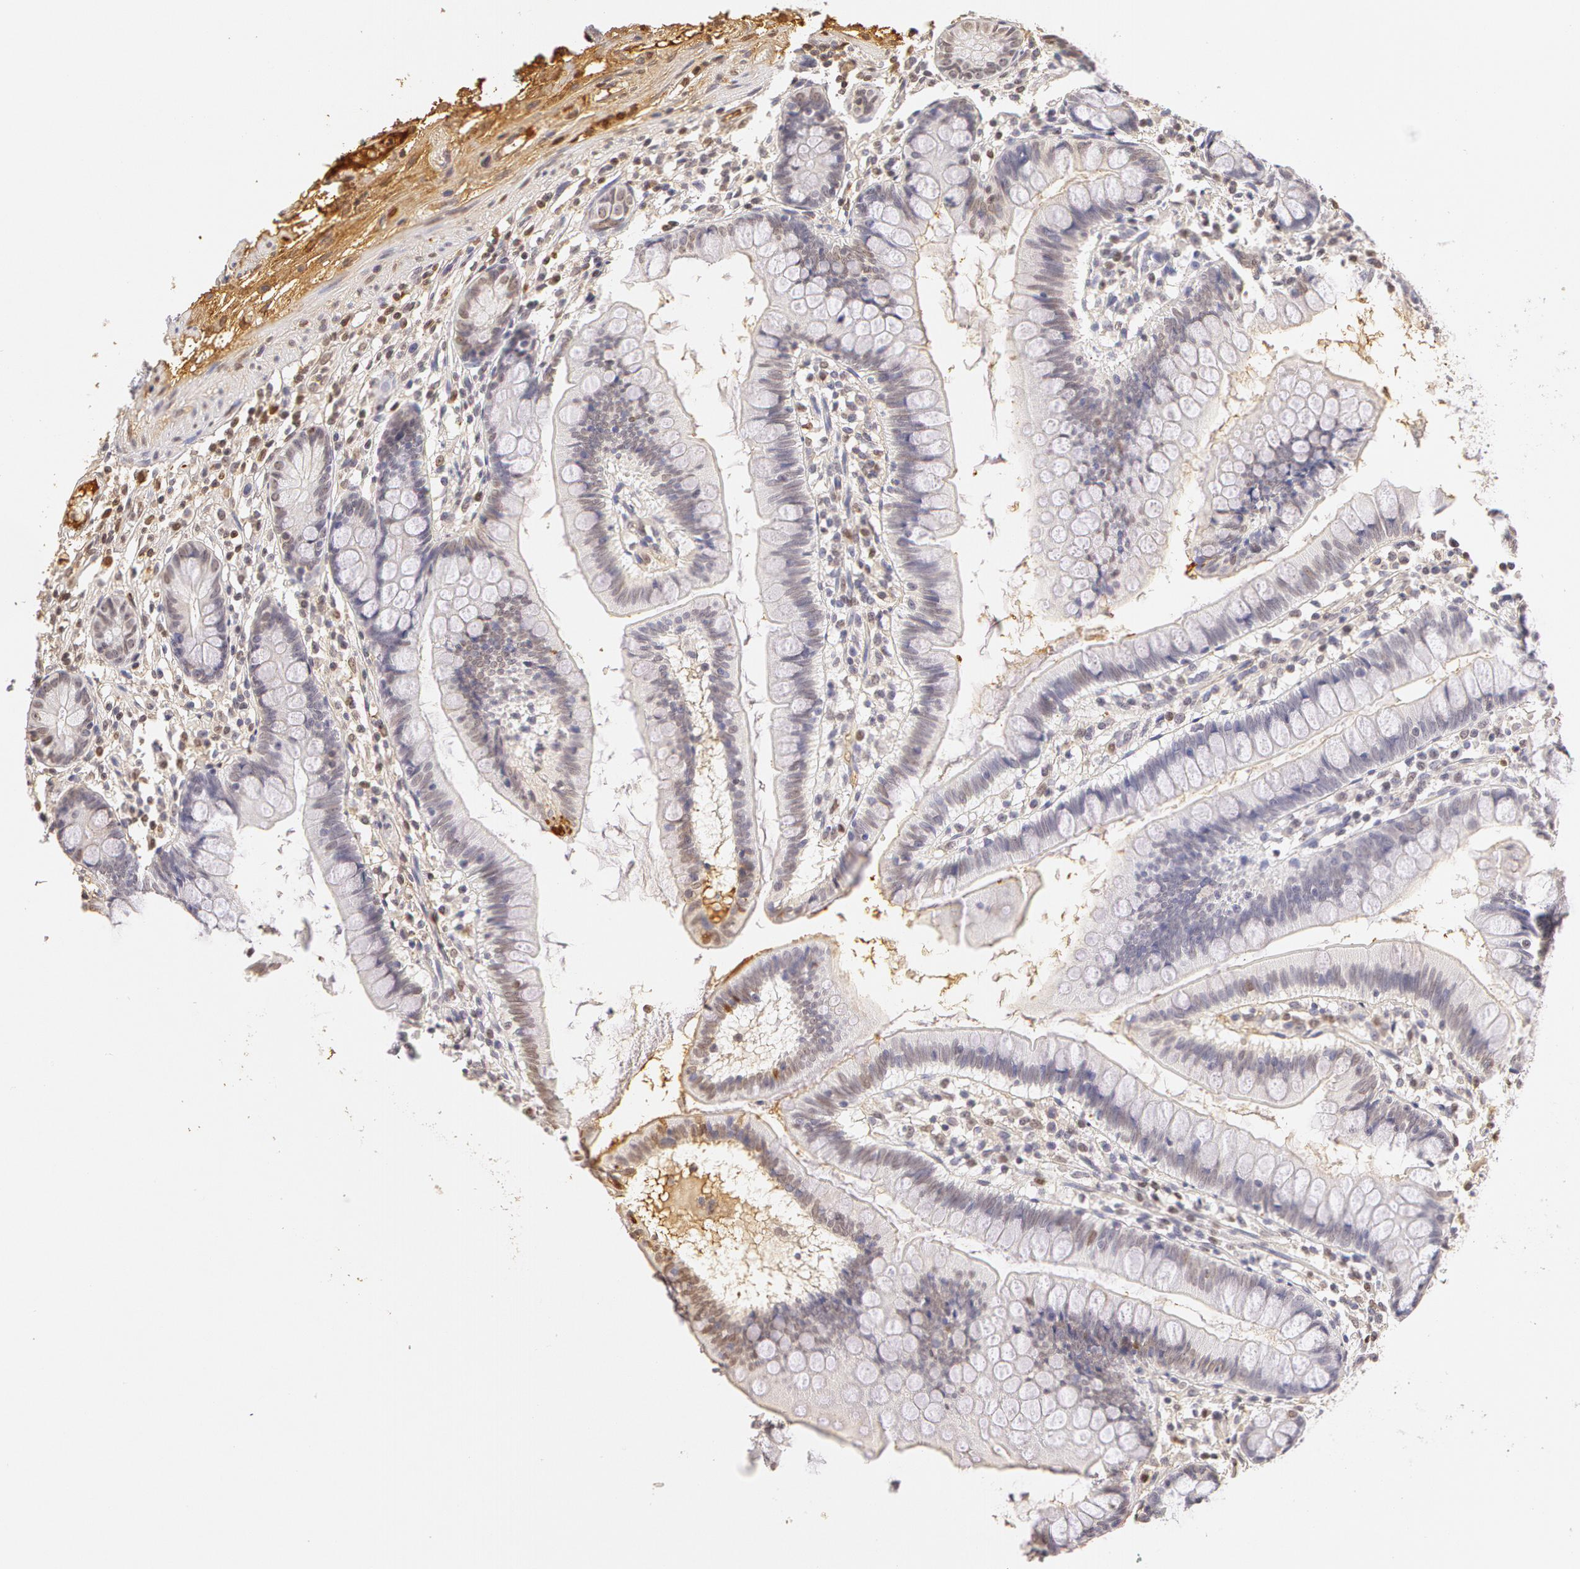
{"staining": {"intensity": "negative", "quantity": "none", "location": "none"}, "tissue": "small intestine", "cell_type": "Glandular cells", "image_type": "normal", "snomed": [{"axis": "morphology", "description": "Normal tissue, NOS"}, {"axis": "topography", "description": "Small intestine"}], "caption": "A micrograph of small intestine stained for a protein exhibits no brown staining in glandular cells. (DAB immunohistochemistry (IHC), high magnification).", "gene": "AHSG", "patient": {"sex": "female", "age": 51}}